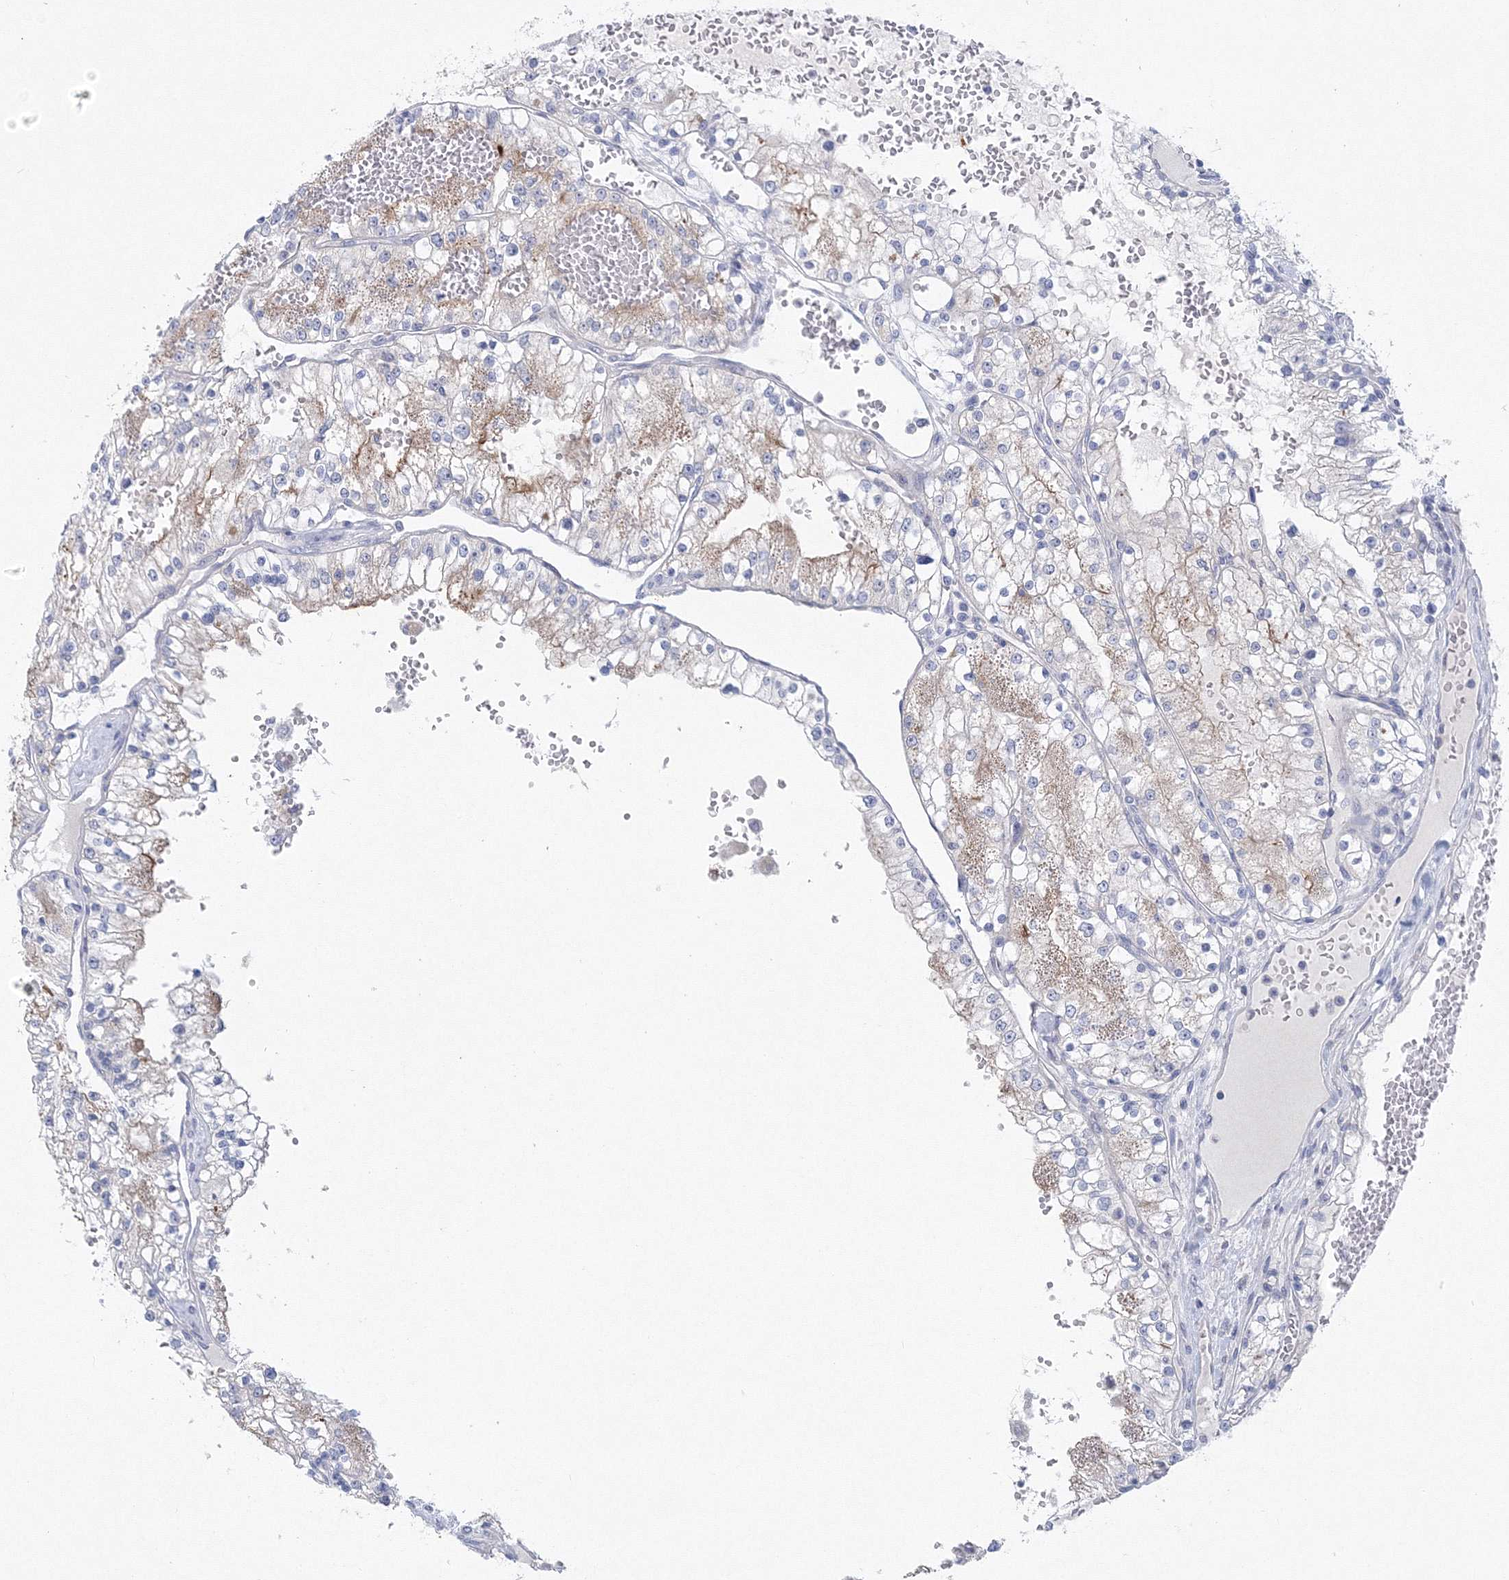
{"staining": {"intensity": "negative", "quantity": "none", "location": "none"}, "tissue": "renal cancer", "cell_type": "Tumor cells", "image_type": "cancer", "snomed": [{"axis": "morphology", "description": "Normal tissue, NOS"}, {"axis": "morphology", "description": "Adenocarcinoma, NOS"}, {"axis": "topography", "description": "Kidney"}], "caption": "Tumor cells are negative for protein expression in human adenocarcinoma (renal).", "gene": "NIPAL1", "patient": {"sex": "male", "age": 68}}